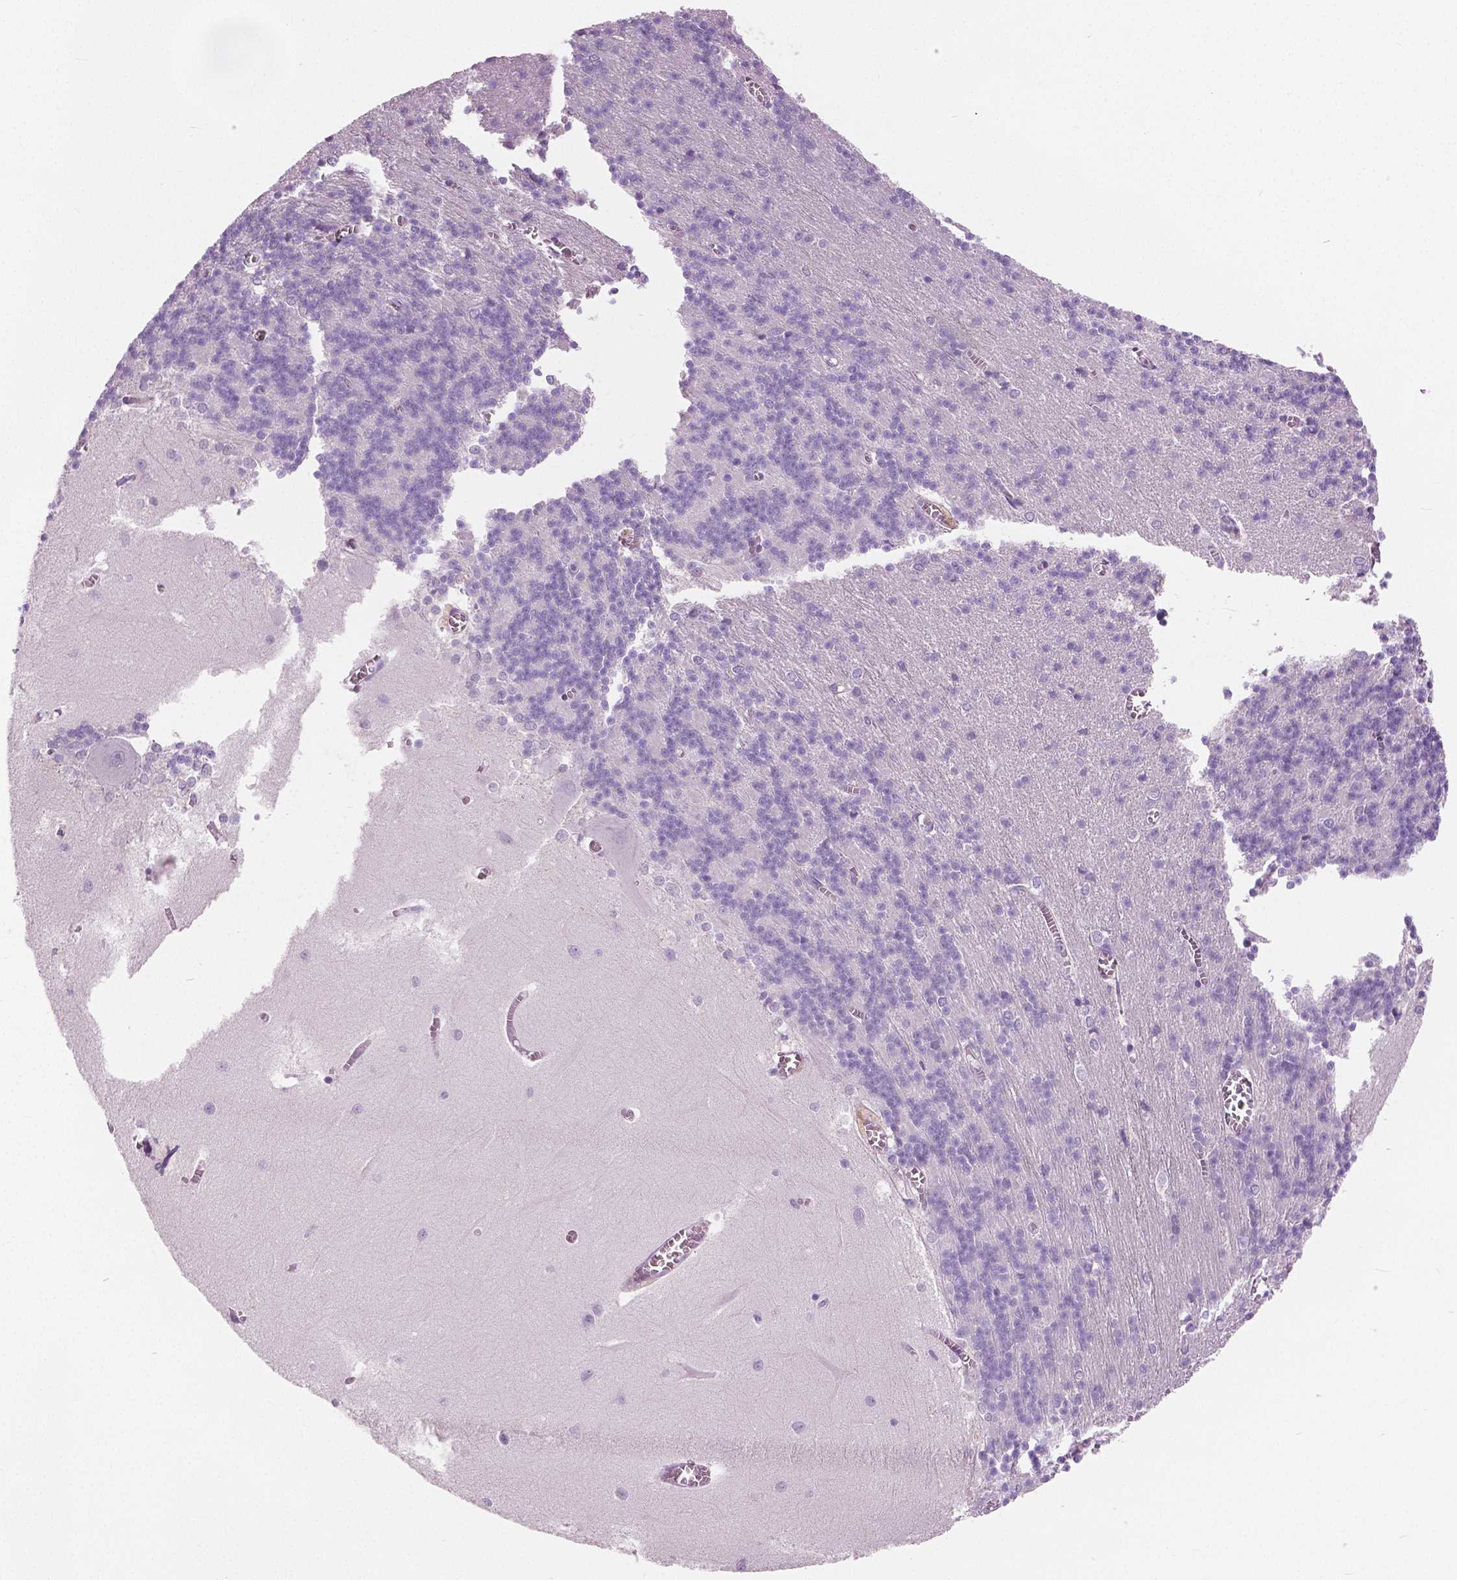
{"staining": {"intensity": "negative", "quantity": "none", "location": "none"}, "tissue": "cerebellum", "cell_type": "Cells in granular layer", "image_type": "normal", "snomed": [{"axis": "morphology", "description": "Normal tissue, NOS"}, {"axis": "topography", "description": "Cerebellum"}], "caption": "This is a micrograph of immunohistochemistry (IHC) staining of unremarkable cerebellum, which shows no expression in cells in granular layer. The staining is performed using DAB (3,3'-diaminobenzidine) brown chromogen with nuclei counter-stained in using hematoxylin.", "gene": "GALM", "patient": {"sex": "male", "age": 37}}